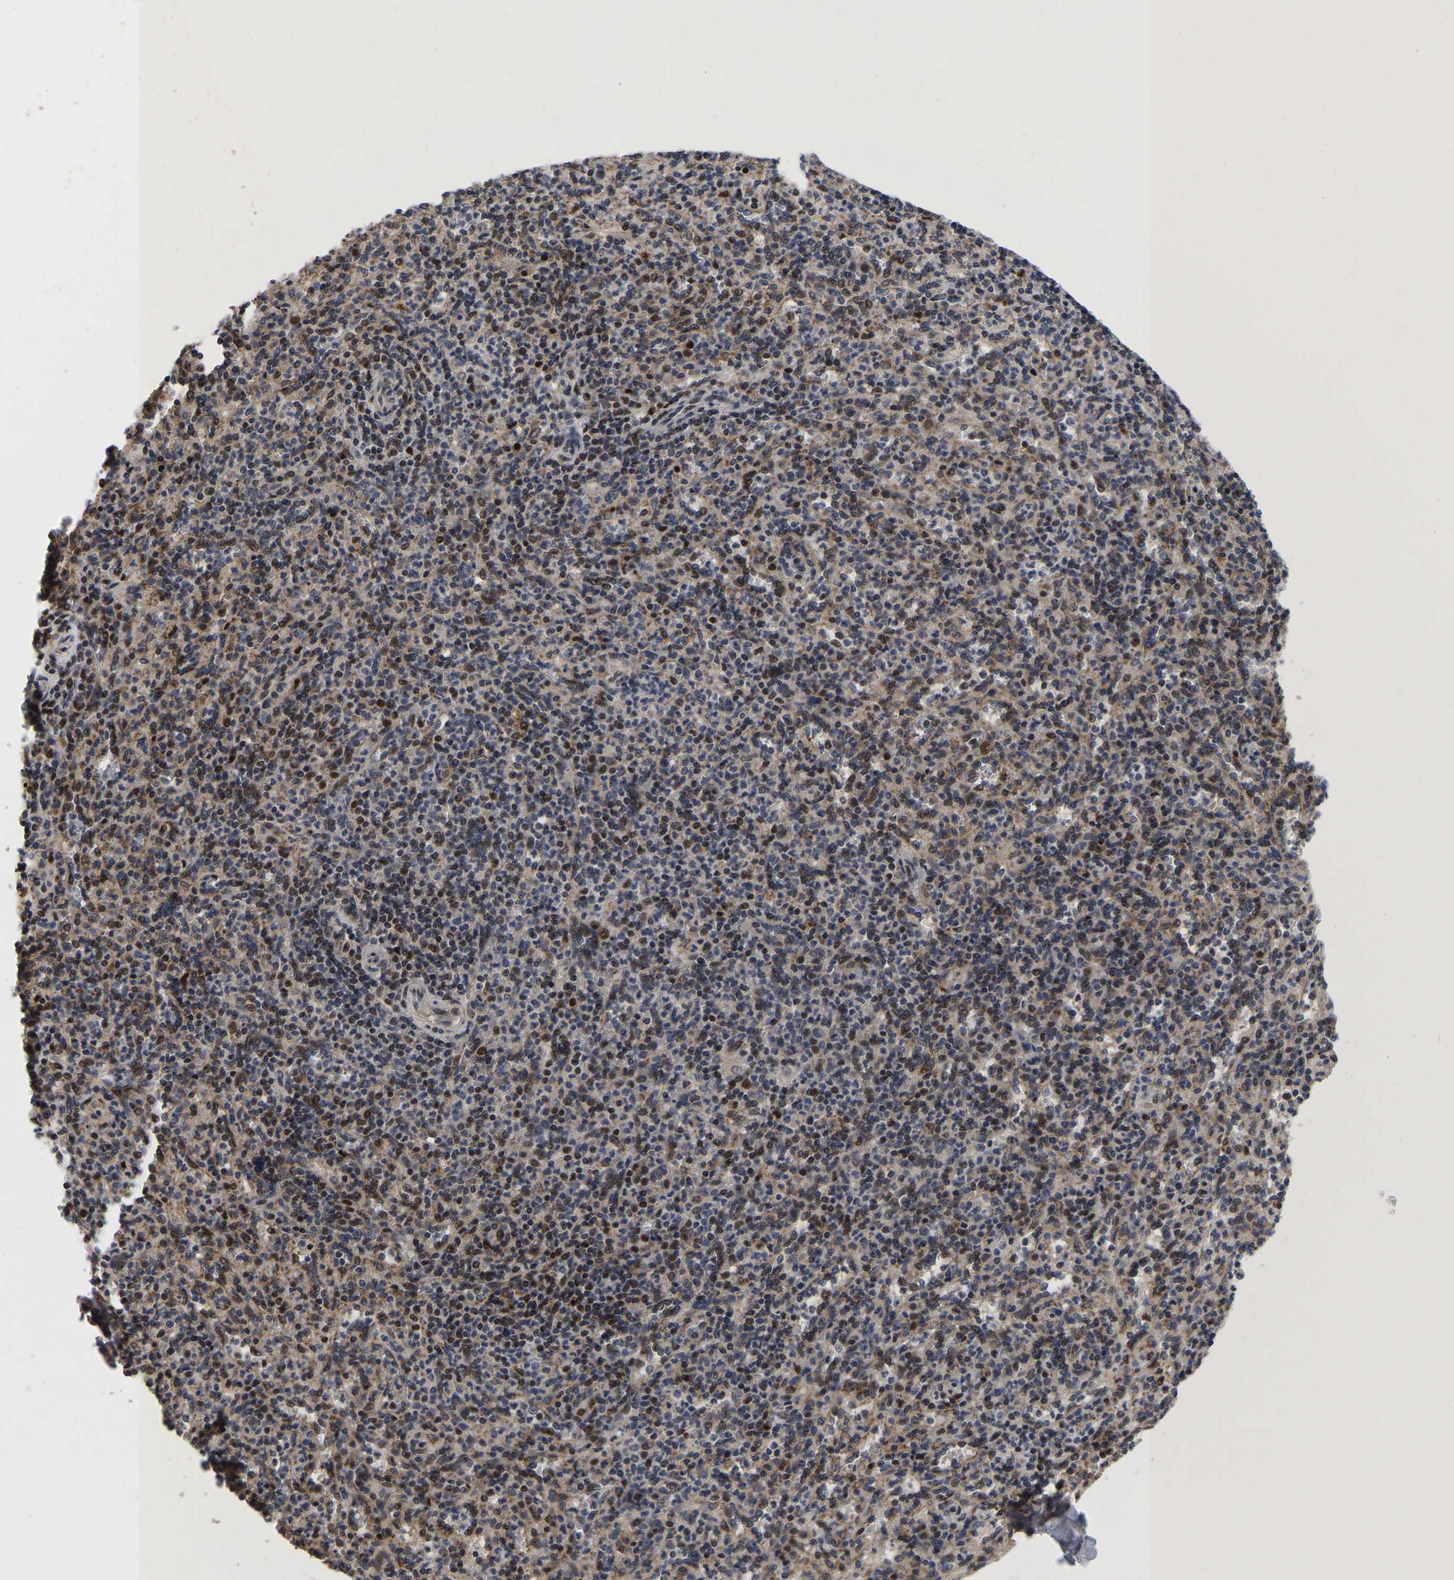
{"staining": {"intensity": "moderate", "quantity": "25%-75%", "location": "nuclear"}, "tissue": "spleen", "cell_type": "Cells in red pulp", "image_type": "normal", "snomed": [{"axis": "morphology", "description": "Normal tissue, NOS"}, {"axis": "topography", "description": "Spleen"}], "caption": "A brown stain shows moderate nuclear staining of a protein in cells in red pulp of benign spleen. The protein is shown in brown color, while the nuclei are stained blue.", "gene": "JUNB", "patient": {"sex": "male", "age": 36}}